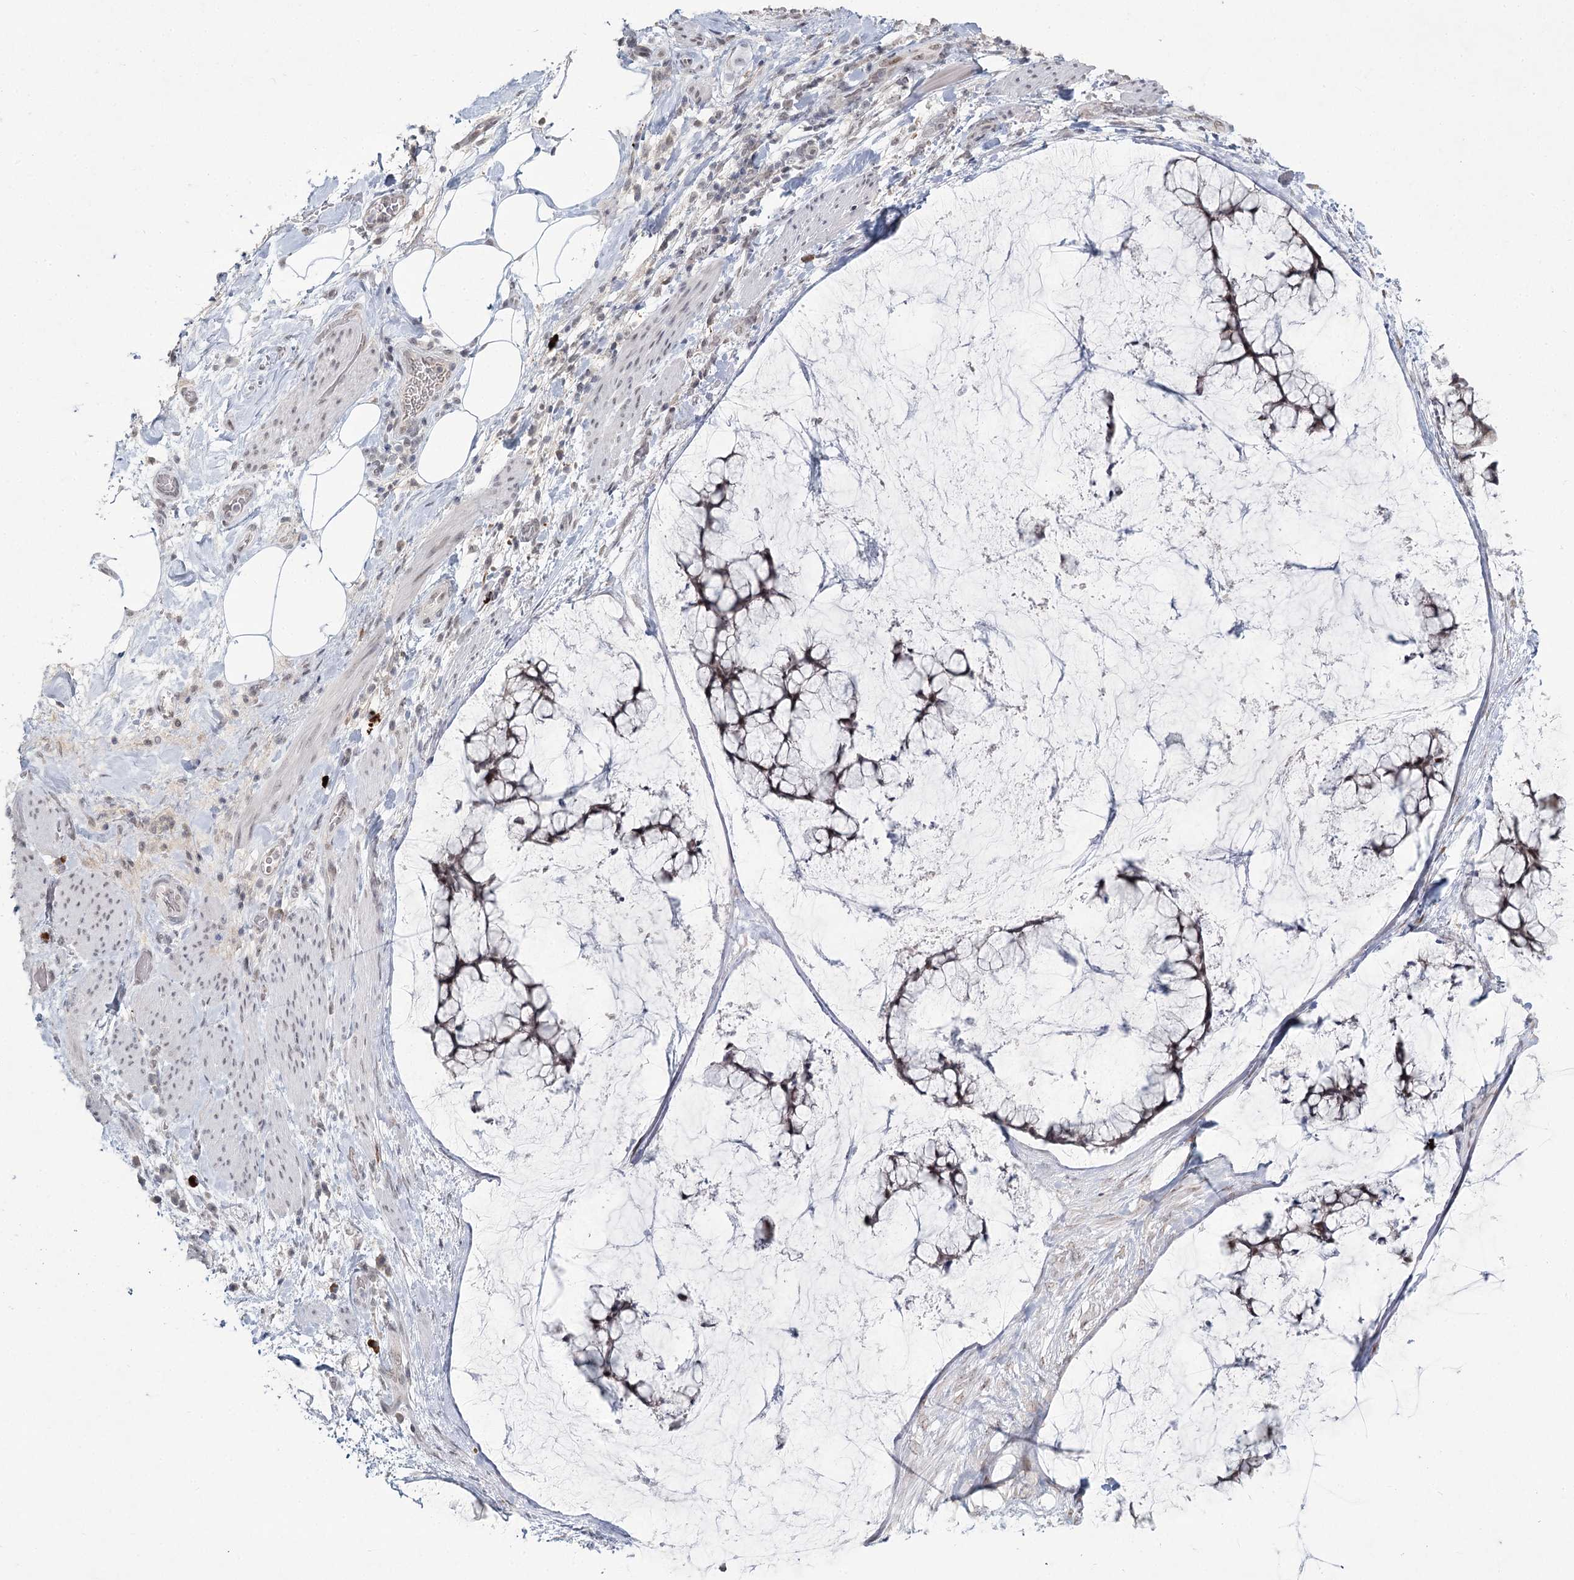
{"staining": {"intensity": "weak", "quantity": "25%-75%", "location": "cytoplasmic/membranous"}, "tissue": "ovarian cancer", "cell_type": "Tumor cells", "image_type": "cancer", "snomed": [{"axis": "morphology", "description": "Cystadenocarcinoma, mucinous, NOS"}, {"axis": "topography", "description": "Ovary"}], "caption": "A histopathology image of human ovarian cancer (mucinous cystadenocarcinoma) stained for a protein demonstrates weak cytoplasmic/membranous brown staining in tumor cells.", "gene": "LY6G5C", "patient": {"sex": "female", "age": 42}}